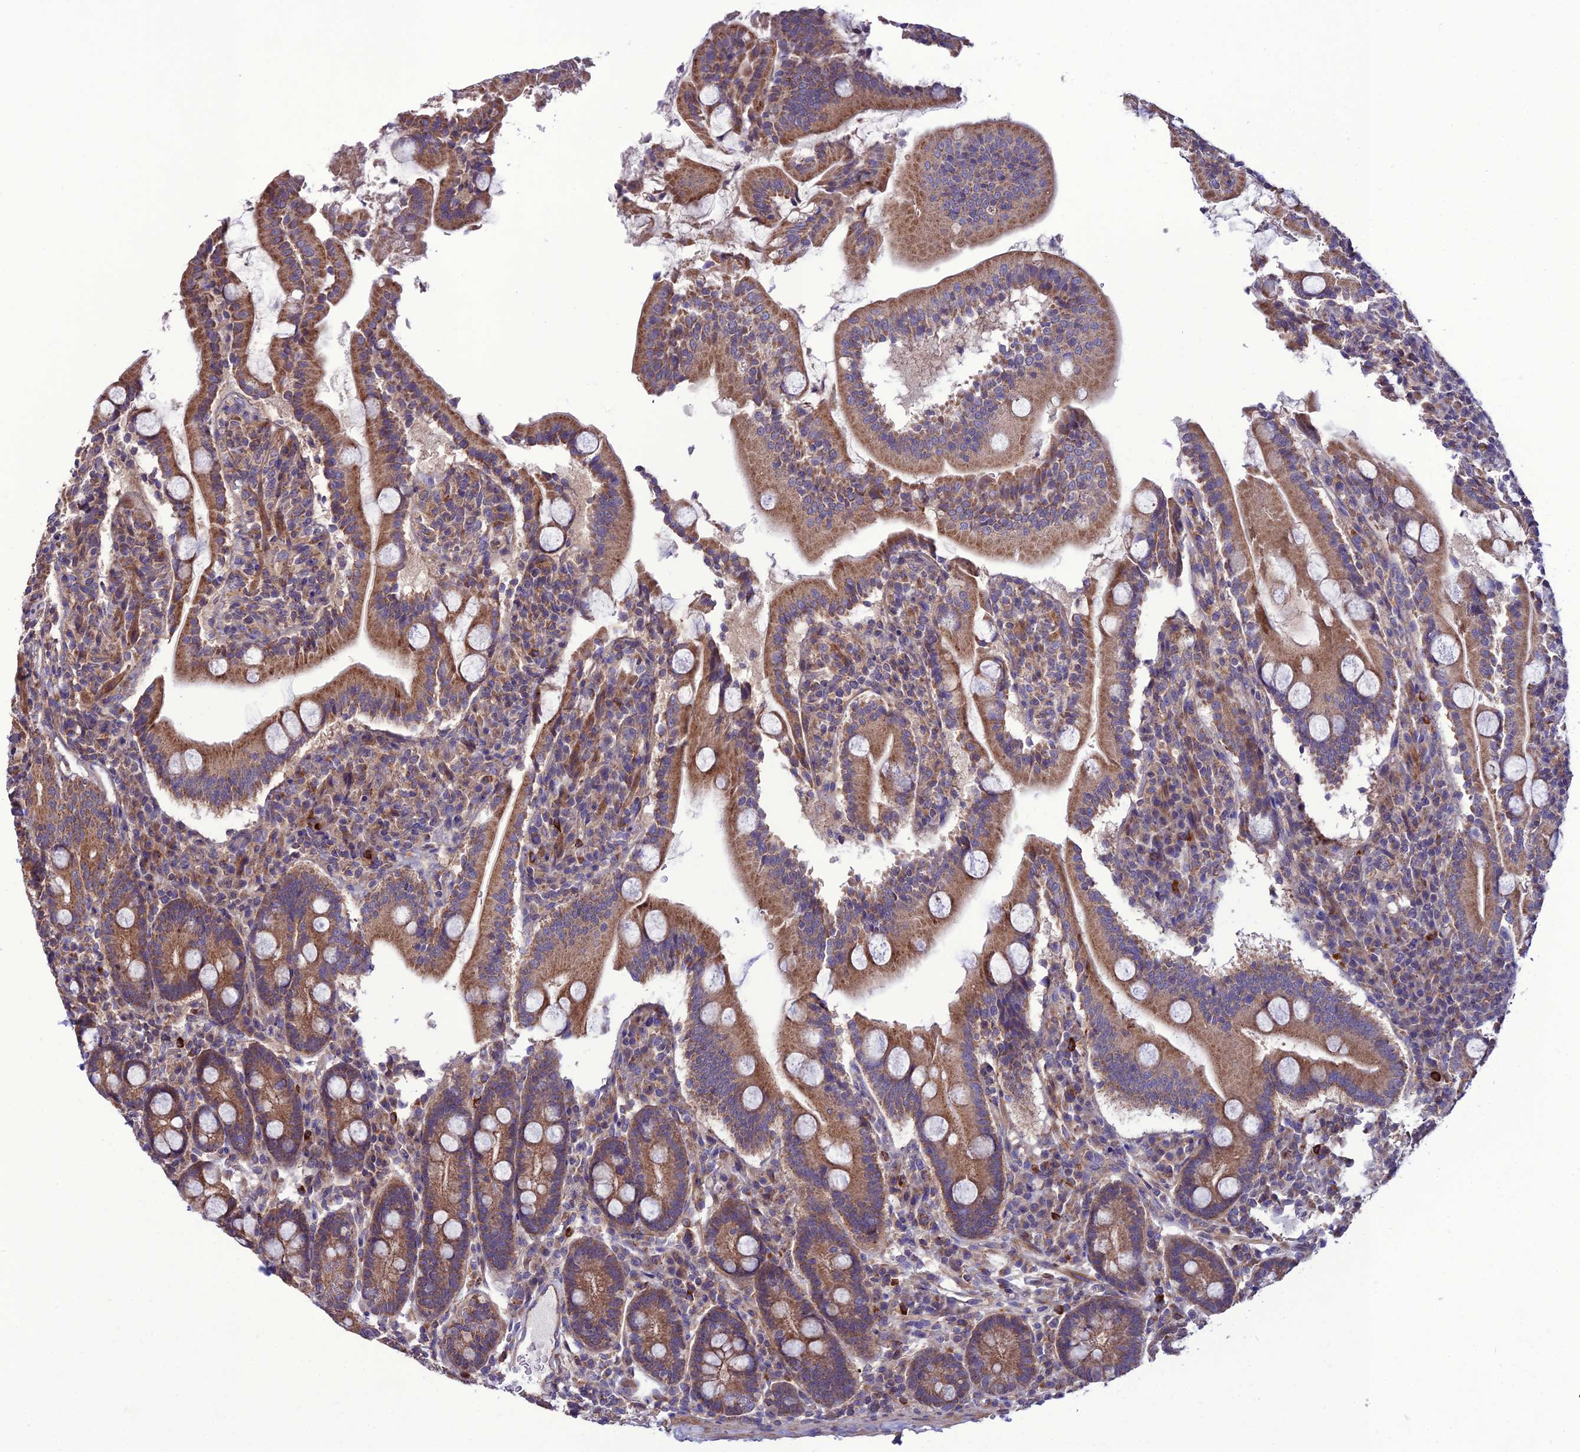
{"staining": {"intensity": "strong", "quantity": ">75%", "location": "cytoplasmic/membranous"}, "tissue": "duodenum", "cell_type": "Glandular cells", "image_type": "normal", "snomed": [{"axis": "morphology", "description": "Normal tissue, NOS"}, {"axis": "topography", "description": "Duodenum"}], "caption": "Human duodenum stained with a brown dye demonstrates strong cytoplasmic/membranous positive expression in approximately >75% of glandular cells.", "gene": "PPIL3", "patient": {"sex": "male", "age": 35}}